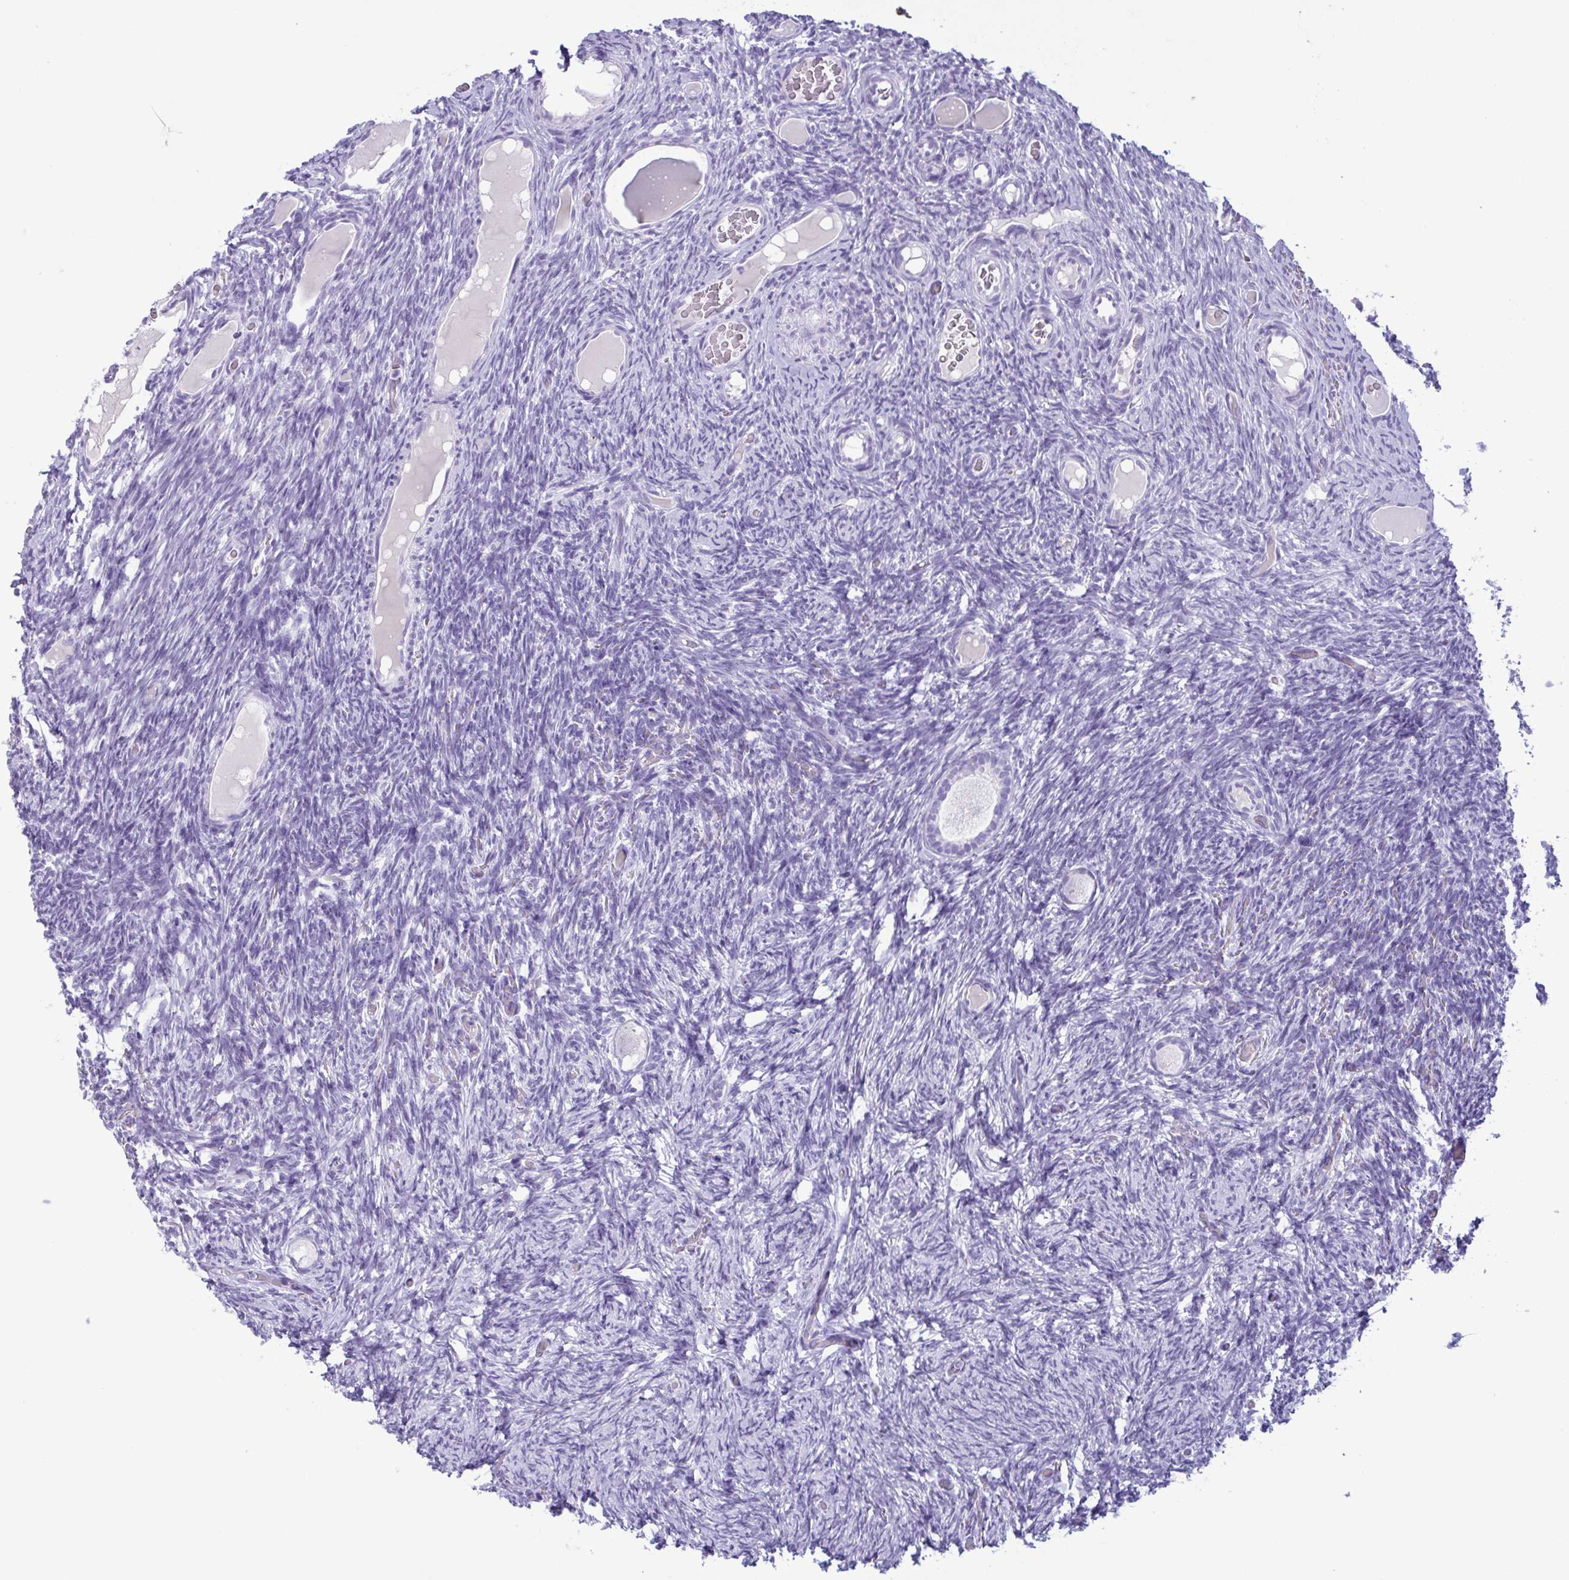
{"staining": {"intensity": "negative", "quantity": "none", "location": "none"}, "tissue": "ovary", "cell_type": "Follicle cells", "image_type": "normal", "snomed": [{"axis": "morphology", "description": "Normal tissue, NOS"}, {"axis": "topography", "description": "Ovary"}], "caption": "An image of ovary stained for a protein exhibits no brown staining in follicle cells. (DAB immunohistochemistry with hematoxylin counter stain).", "gene": "LTF", "patient": {"sex": "female", "age": 34}}